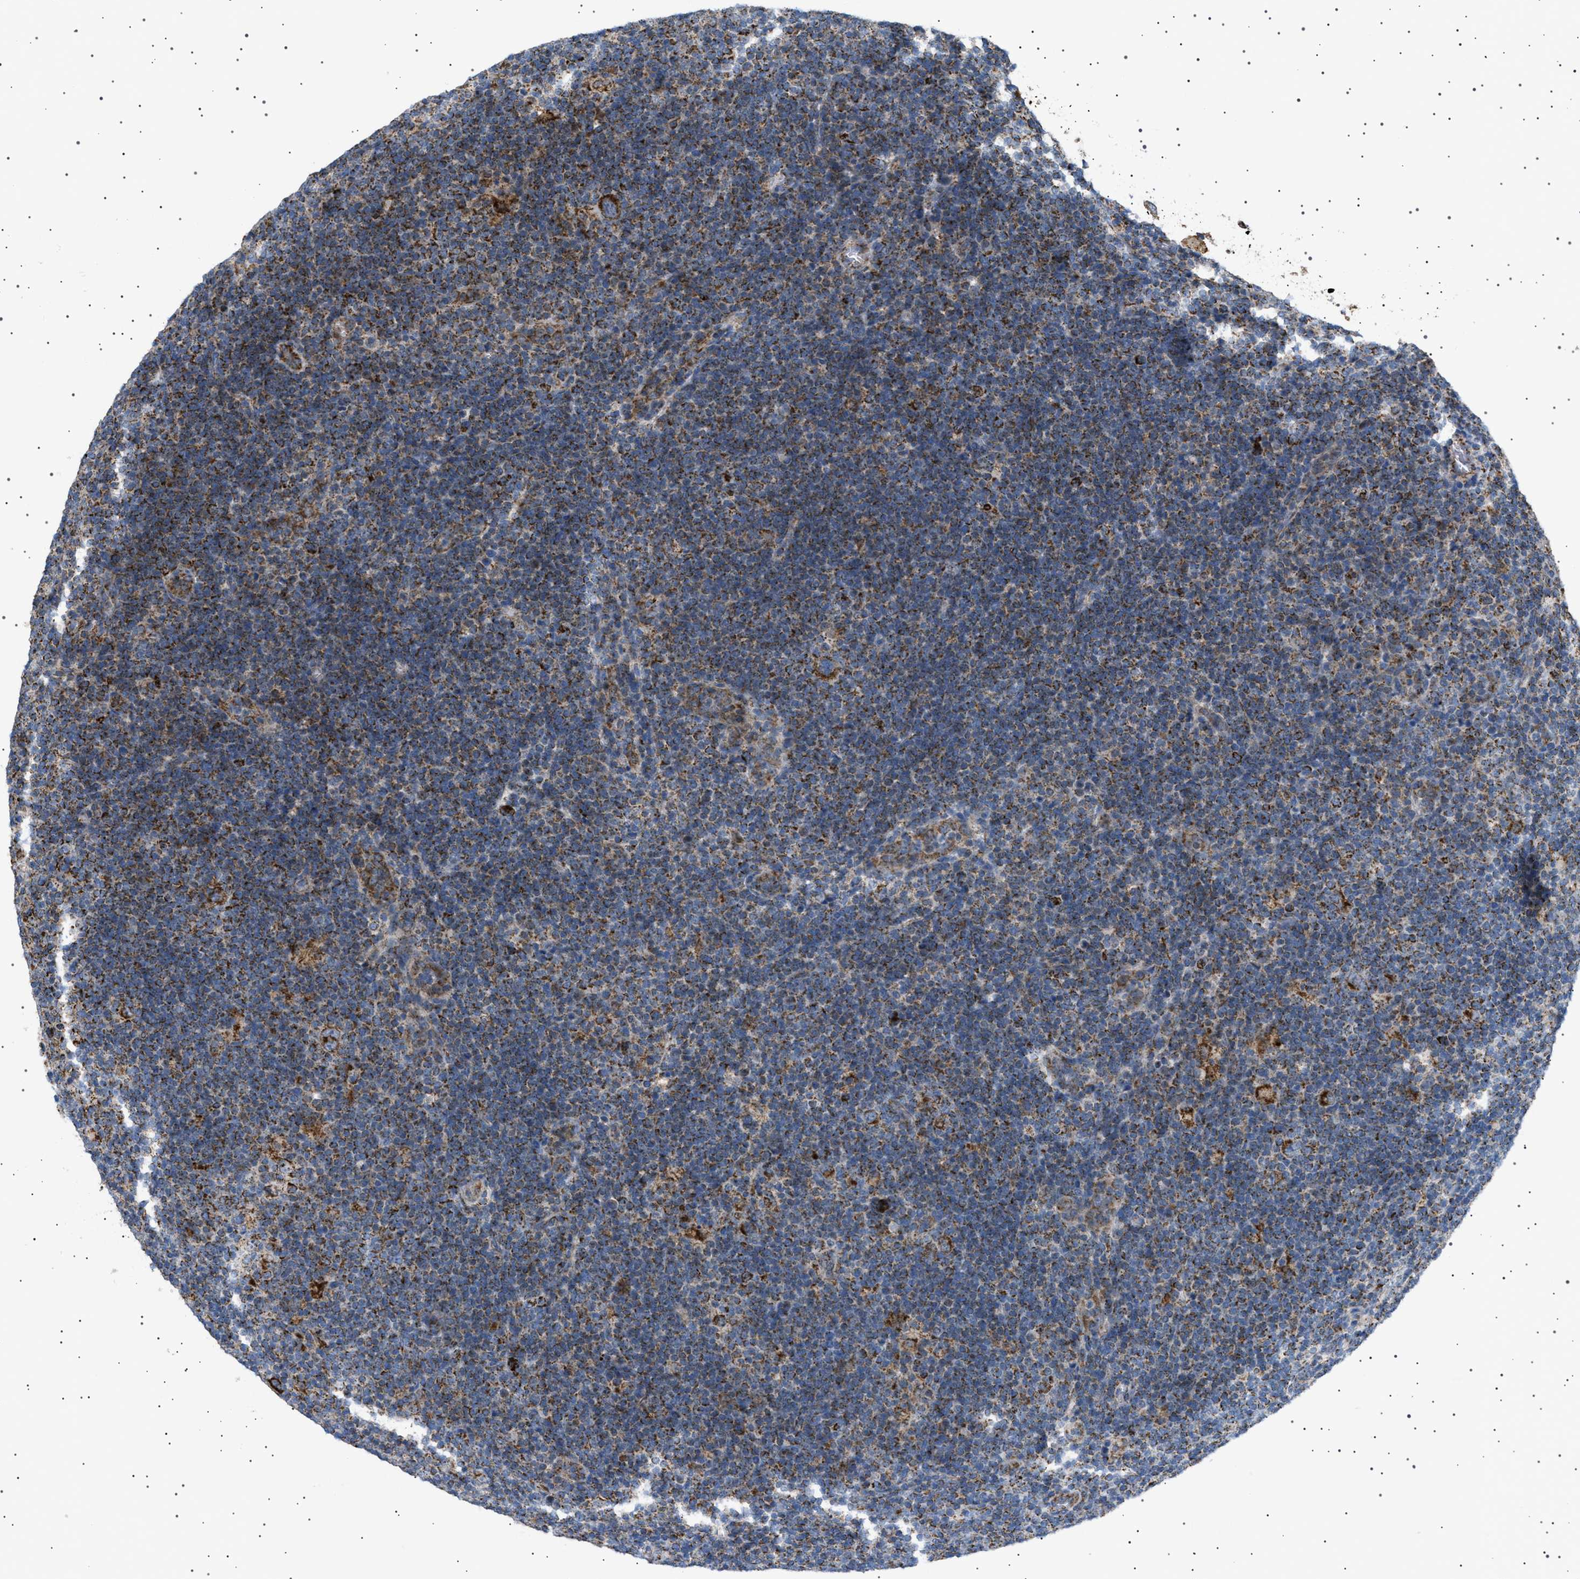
{"staining": {"intensity": "strong", "quantity": ">75%", "location": "cytoplasmic/membranous"}, "tissue": "lymphoma", "cell_type": "Tumor cells", "image_type": "cancer", "snomed": [{"axis": "morphology", "description": "Hodgkin's disease, NOS"}, {"axis": "topography", "description": "Lymph node"}], "caption": "Lymphoma stained with DAB IHC displays high levels of strong cytoplasmic/membranous staining in about >75% of tumor cells.", "gene": "UBXN8", "patient": {"sex": "female", "age": 57}}